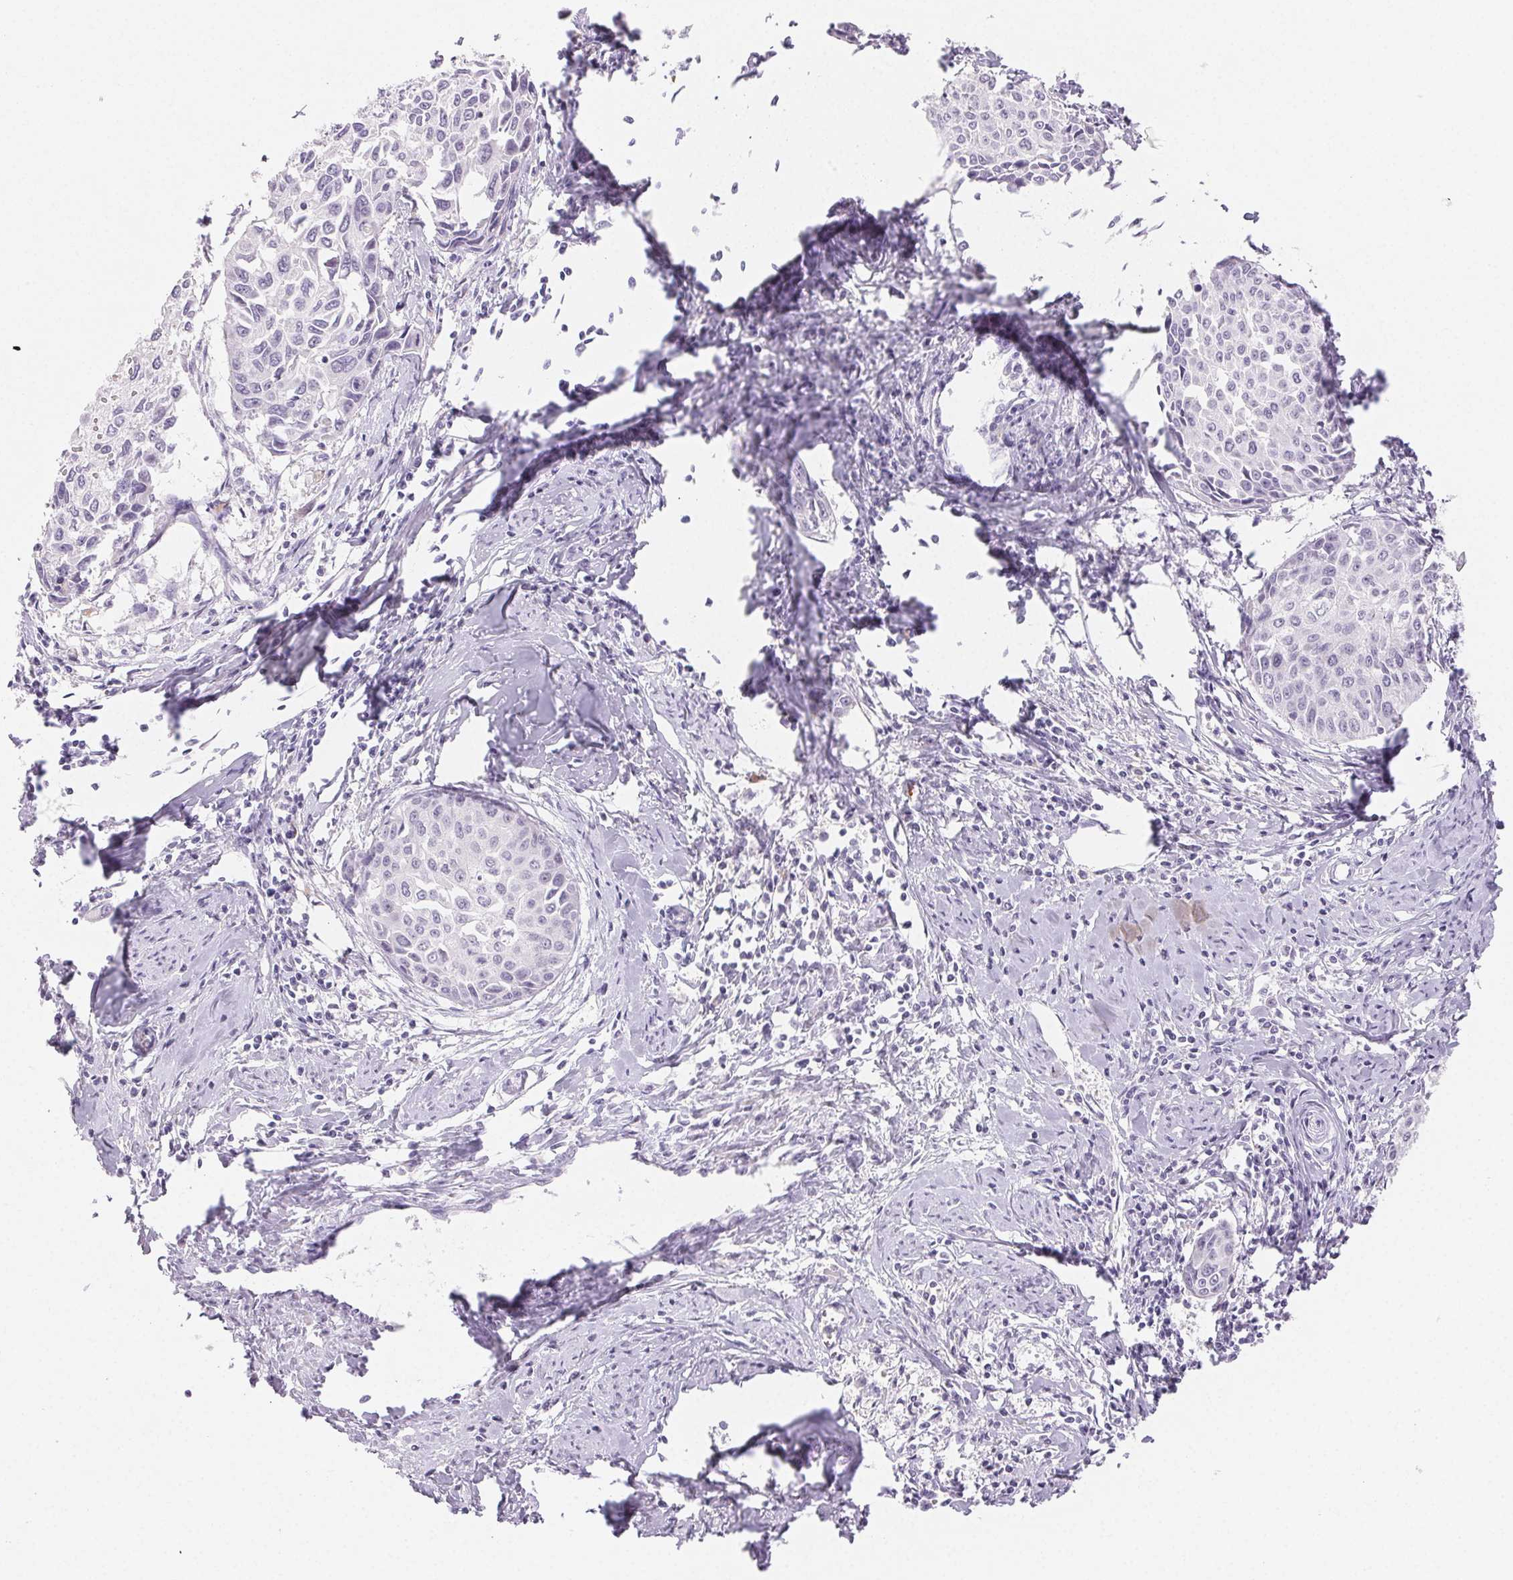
{"staining": {"intensity": "negative", "quantity": "none", "location": "none"}, "tissue": "cervical cancer", "cell_type": "Tumor cells", "image_type": "cancer", "snomed": [{"axis": "morphology", "description": "Squamous cell carcinoma, NOS"}, {"axis": "topography", "description": "Cervix"}], "caption": "Tumor cells are negative for brown protein staining in cervical cancer (squamous cell carcinoma).", "gene": "BPIFB2", "patient": {"sex": "female", "age": 50}}